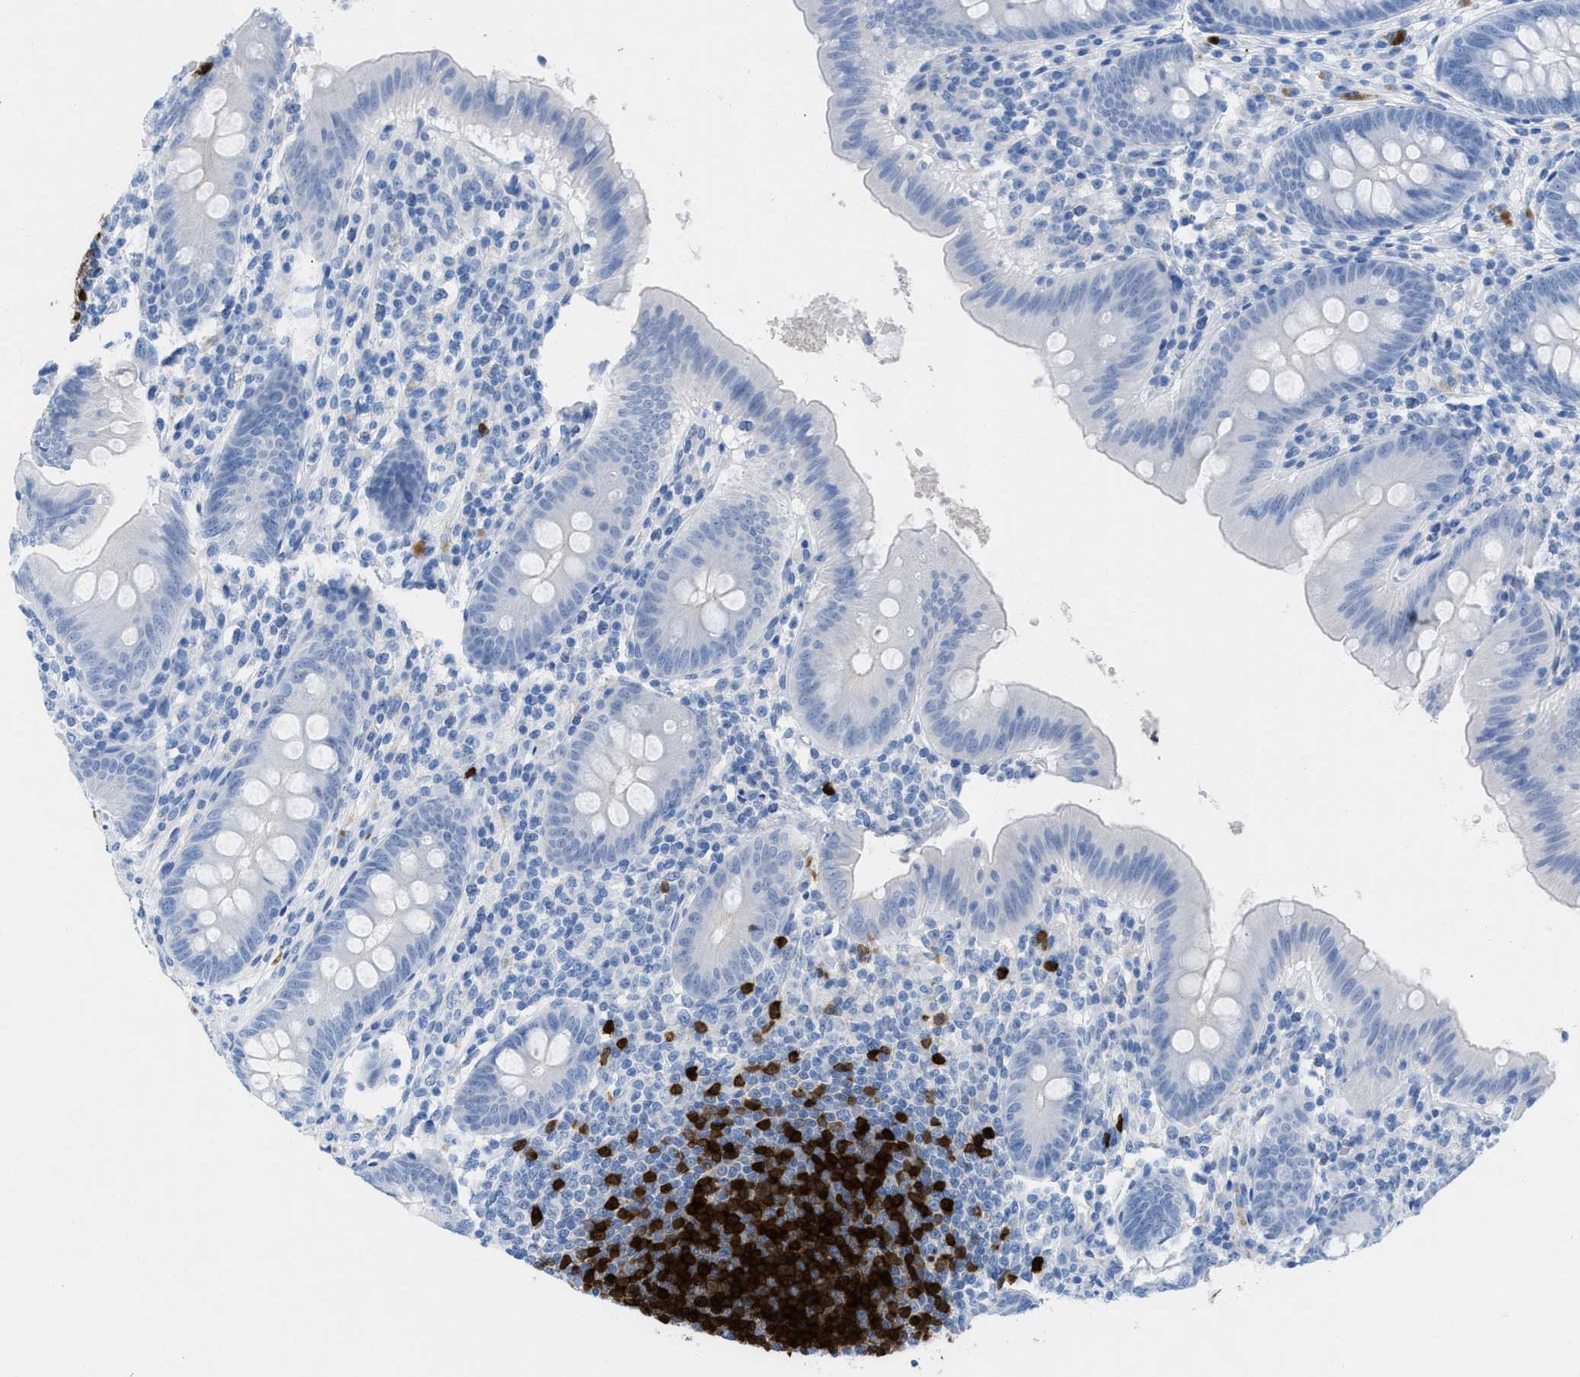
{"staining": {"intensity": "negative", "quantity": "none", "location": "none"}, "tissue": "appendix", "cell_type": "Glandular cells", "image_type": "normal", "snomed": [{"axis": "morphology", "description": "Normal tissue, NOS"}, {"axis": "topography", "description": "Appendix"}], "caption": "Appendix stained for a protein using immunohistochemistry exhibits no positivity glandular cells.", "gene": "TCL1A", "patient": {"sex": "male", "age": 56}}